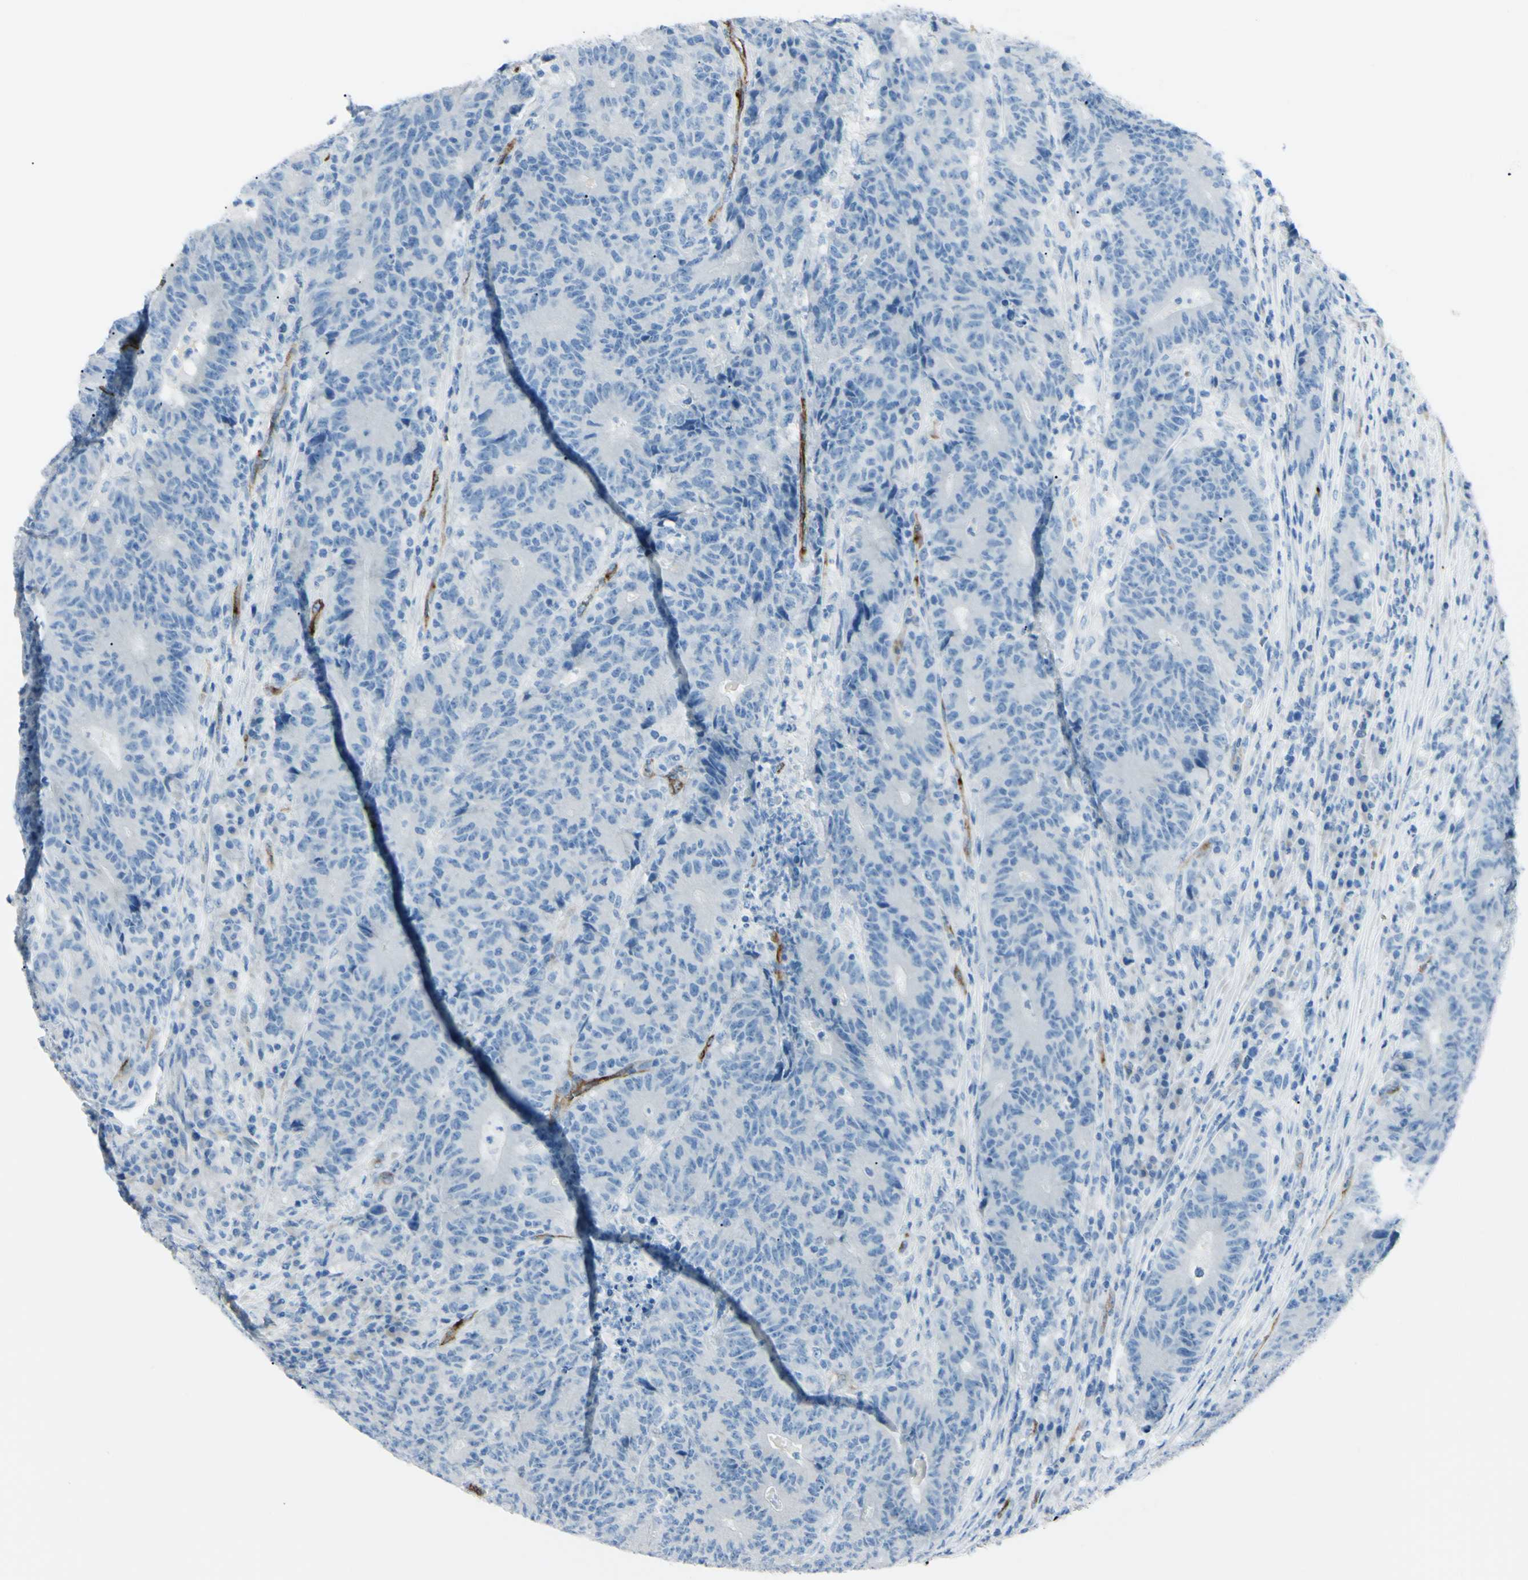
{"staining": {"intensity": "negative", "quantity": "none", "location": "none"}, "tissue": "colorectal cancer", "cell_type": "Tumor cells", "image_type": "cancer", "snomed": [{"axis": "morphology", "description": "Normal tissue, NOS"}, {"axis": "morphology", "description": "Adenocarcinoma, NOS"}, {"axis": "topography", "description": "Colon"}], "caption": "Immunohistochemistry (IHC) micrograph of human adenocarcinoma (colorectal) stained for a protein (brown), which shows no expression in tumor cells.", "gene": "FOLH1", "patient": {"sex": "female", "age": 75}}